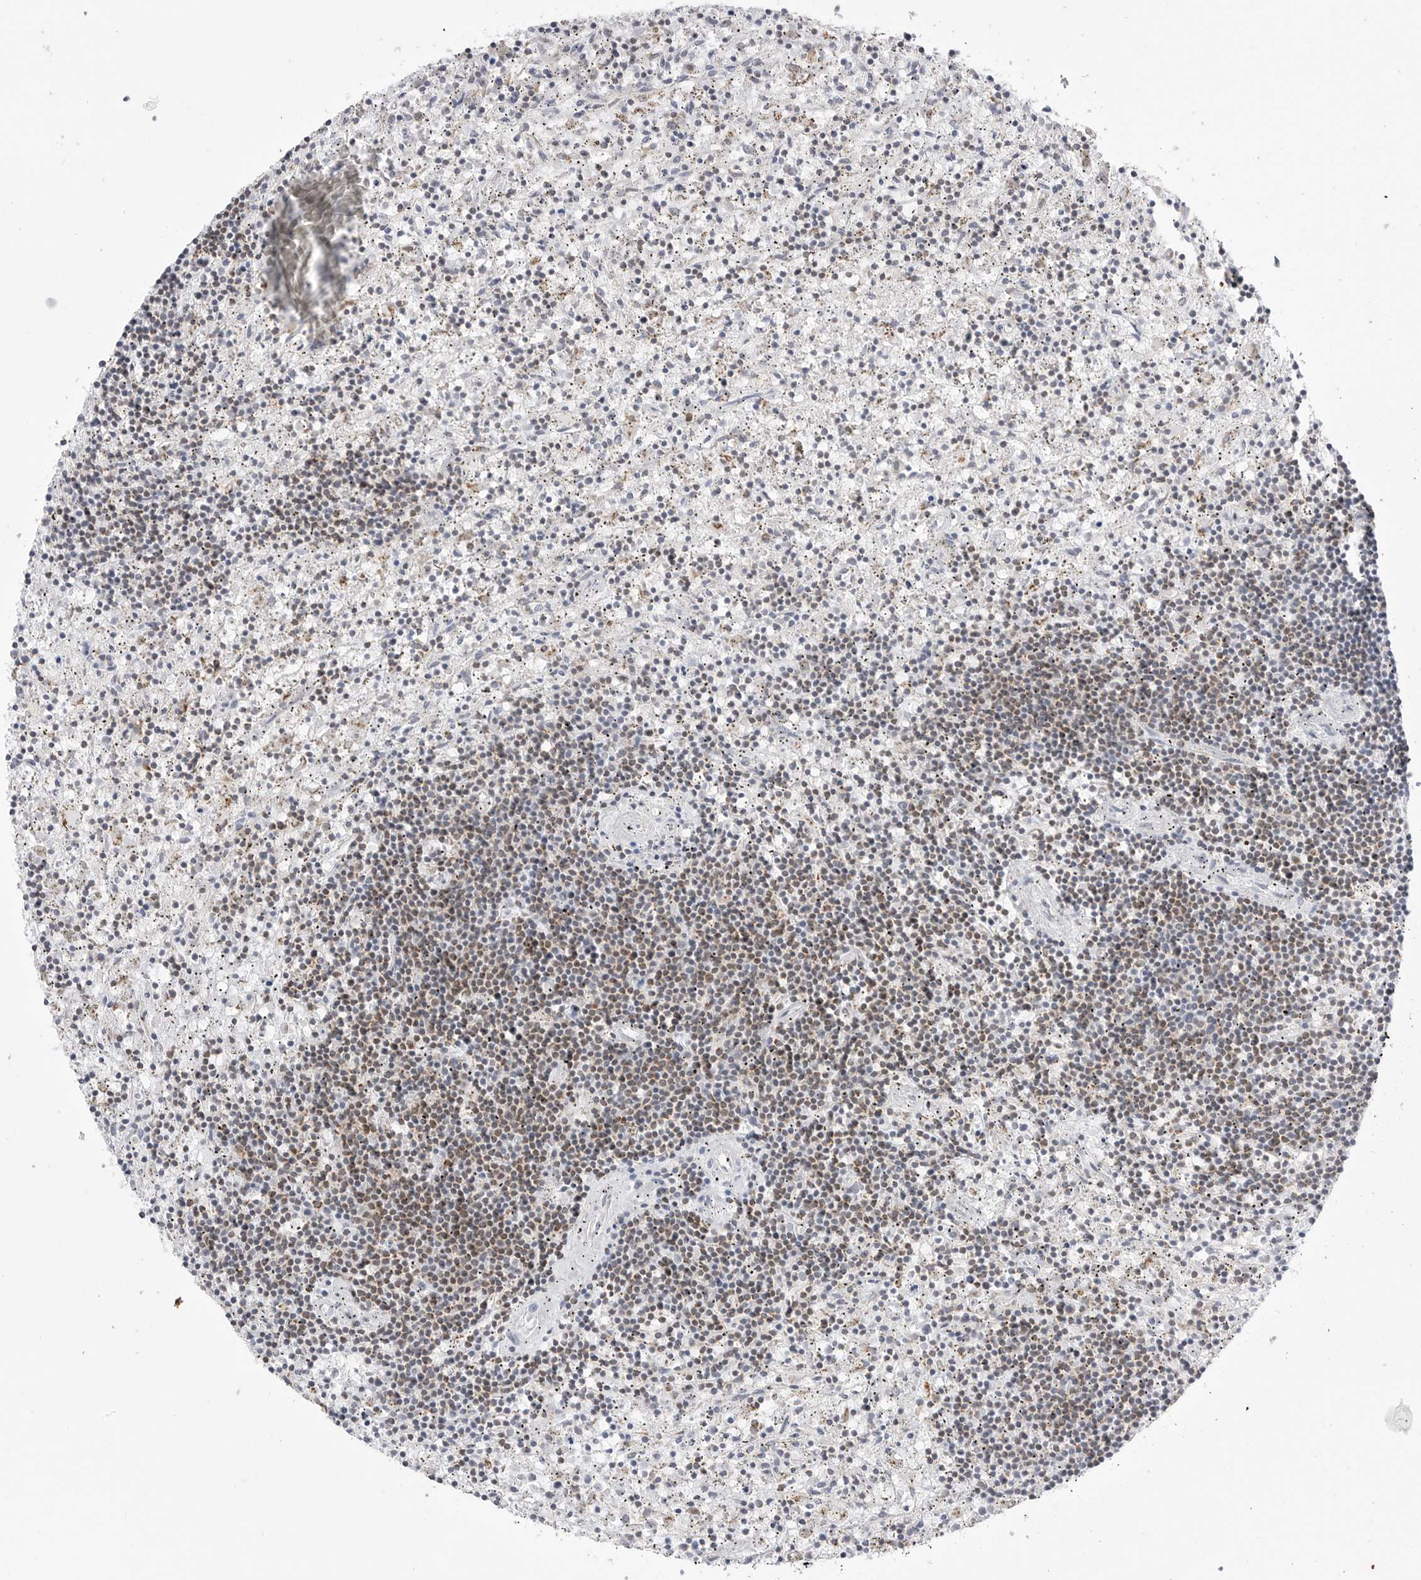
{"staining": {"intensity": "weak", "quantity": "<25%", "location": "cytoplasmic/membranous"}, "tissue": "lymphoma", "cell_type": "Tumor cells", "image_type": "cancer", "snomed": [{"axis": "morphology", "description": "Malignant lymphoma, non-Hodgkin's type, Low grade"}, {"axis": "topography", "description": "Spleen"}], "caption": "The IHC histopathology image has no significant expression in tumor cells of lymphoma tissue.", "gene": "ATP5IF1", "patient": {"sex": "male", "age": 76}}